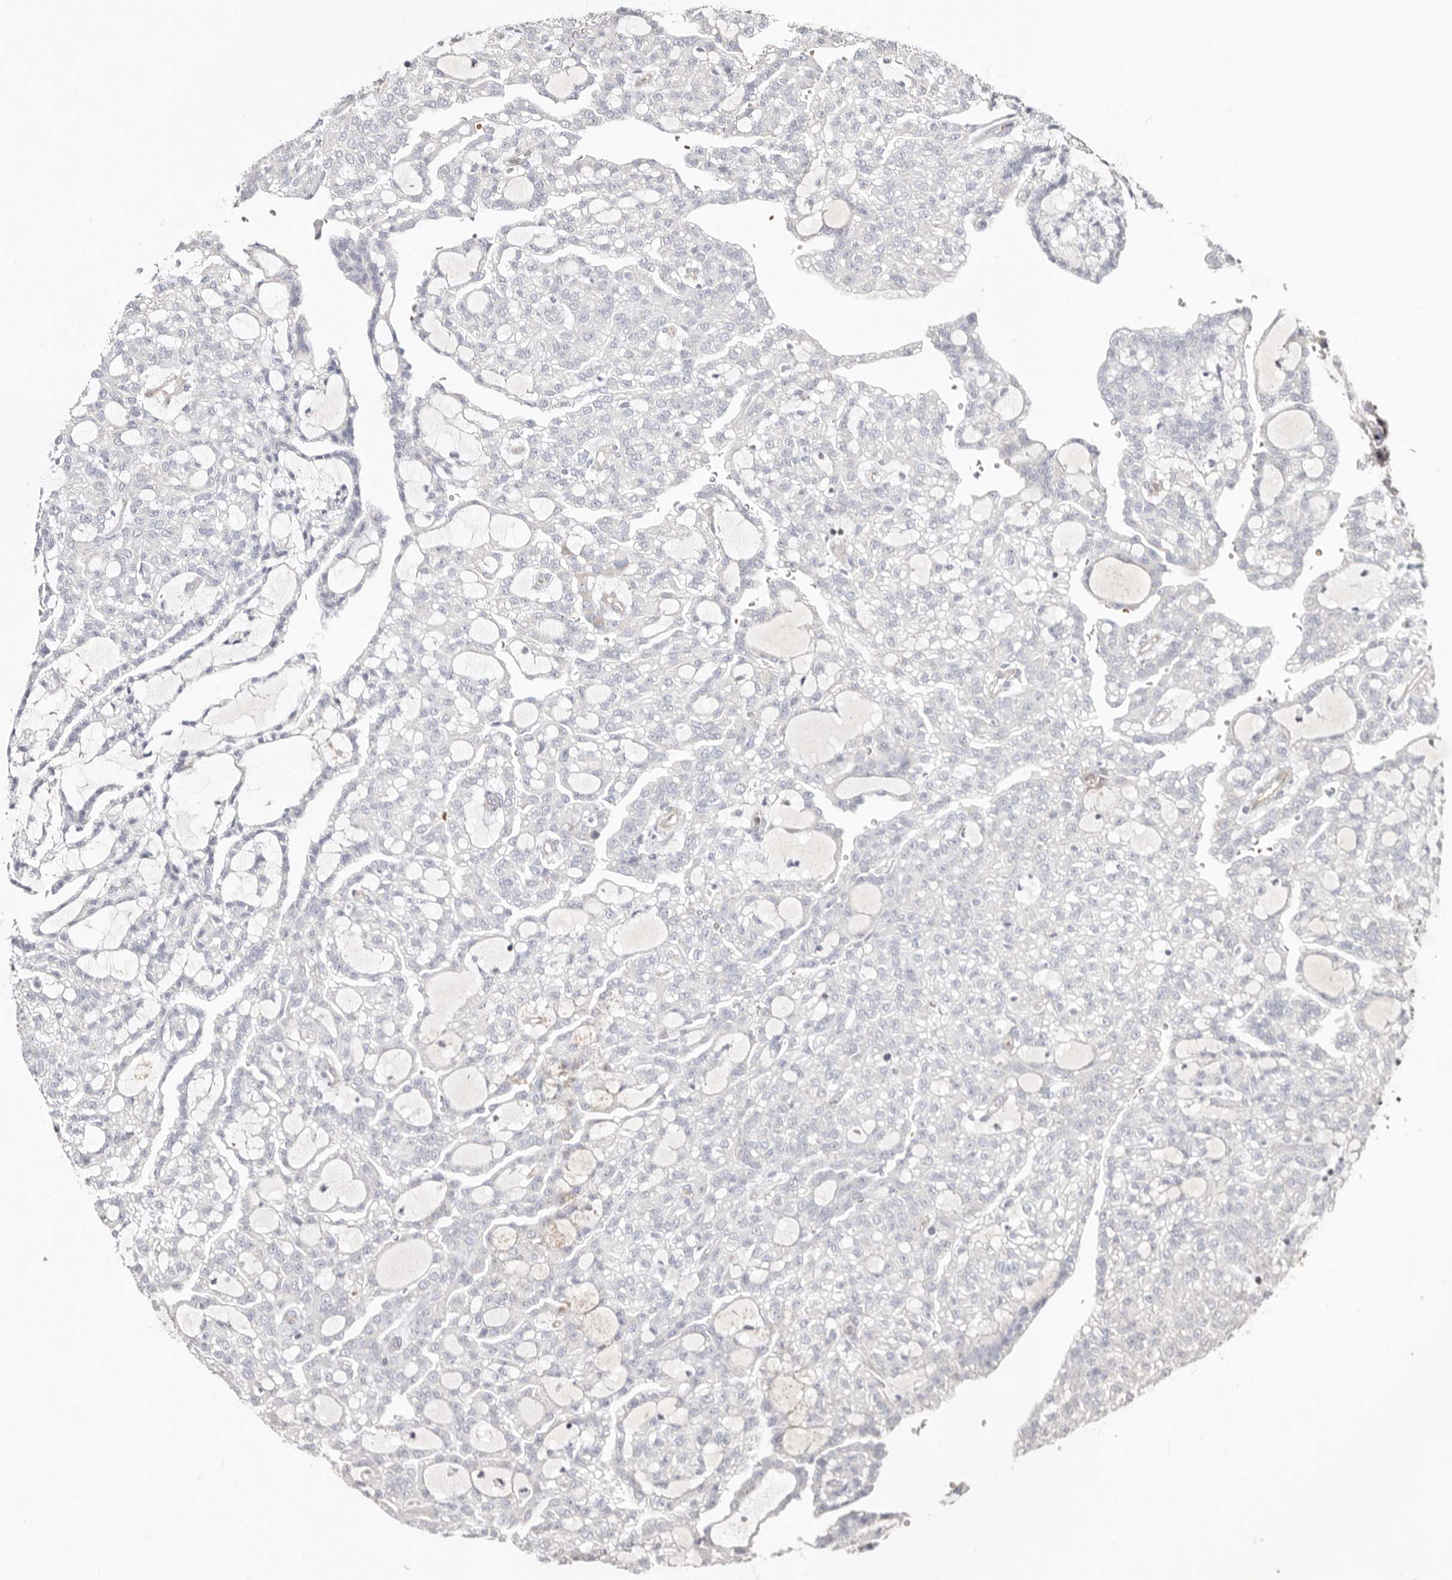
{"staining": {"intensity": "negative", "quantity": "none", "location": "none"}, "tissue": "renal cancer", "cell_type": "Tumor cells", "image_type": "cancer", "snomed": [{"axis": "morphology", "description": "Adenocarcinoma, NOS"}, {"axis": "topography", "description": "Kidney"}], "caption": "Tumor cells are negative for brown protein staining in adenocarcinoma (renal). (Immunohistochemistry, brightfield microscopy, high magnification).", "gene": "SLC25A20", "patient": {"sex": "male", "age": 63}}